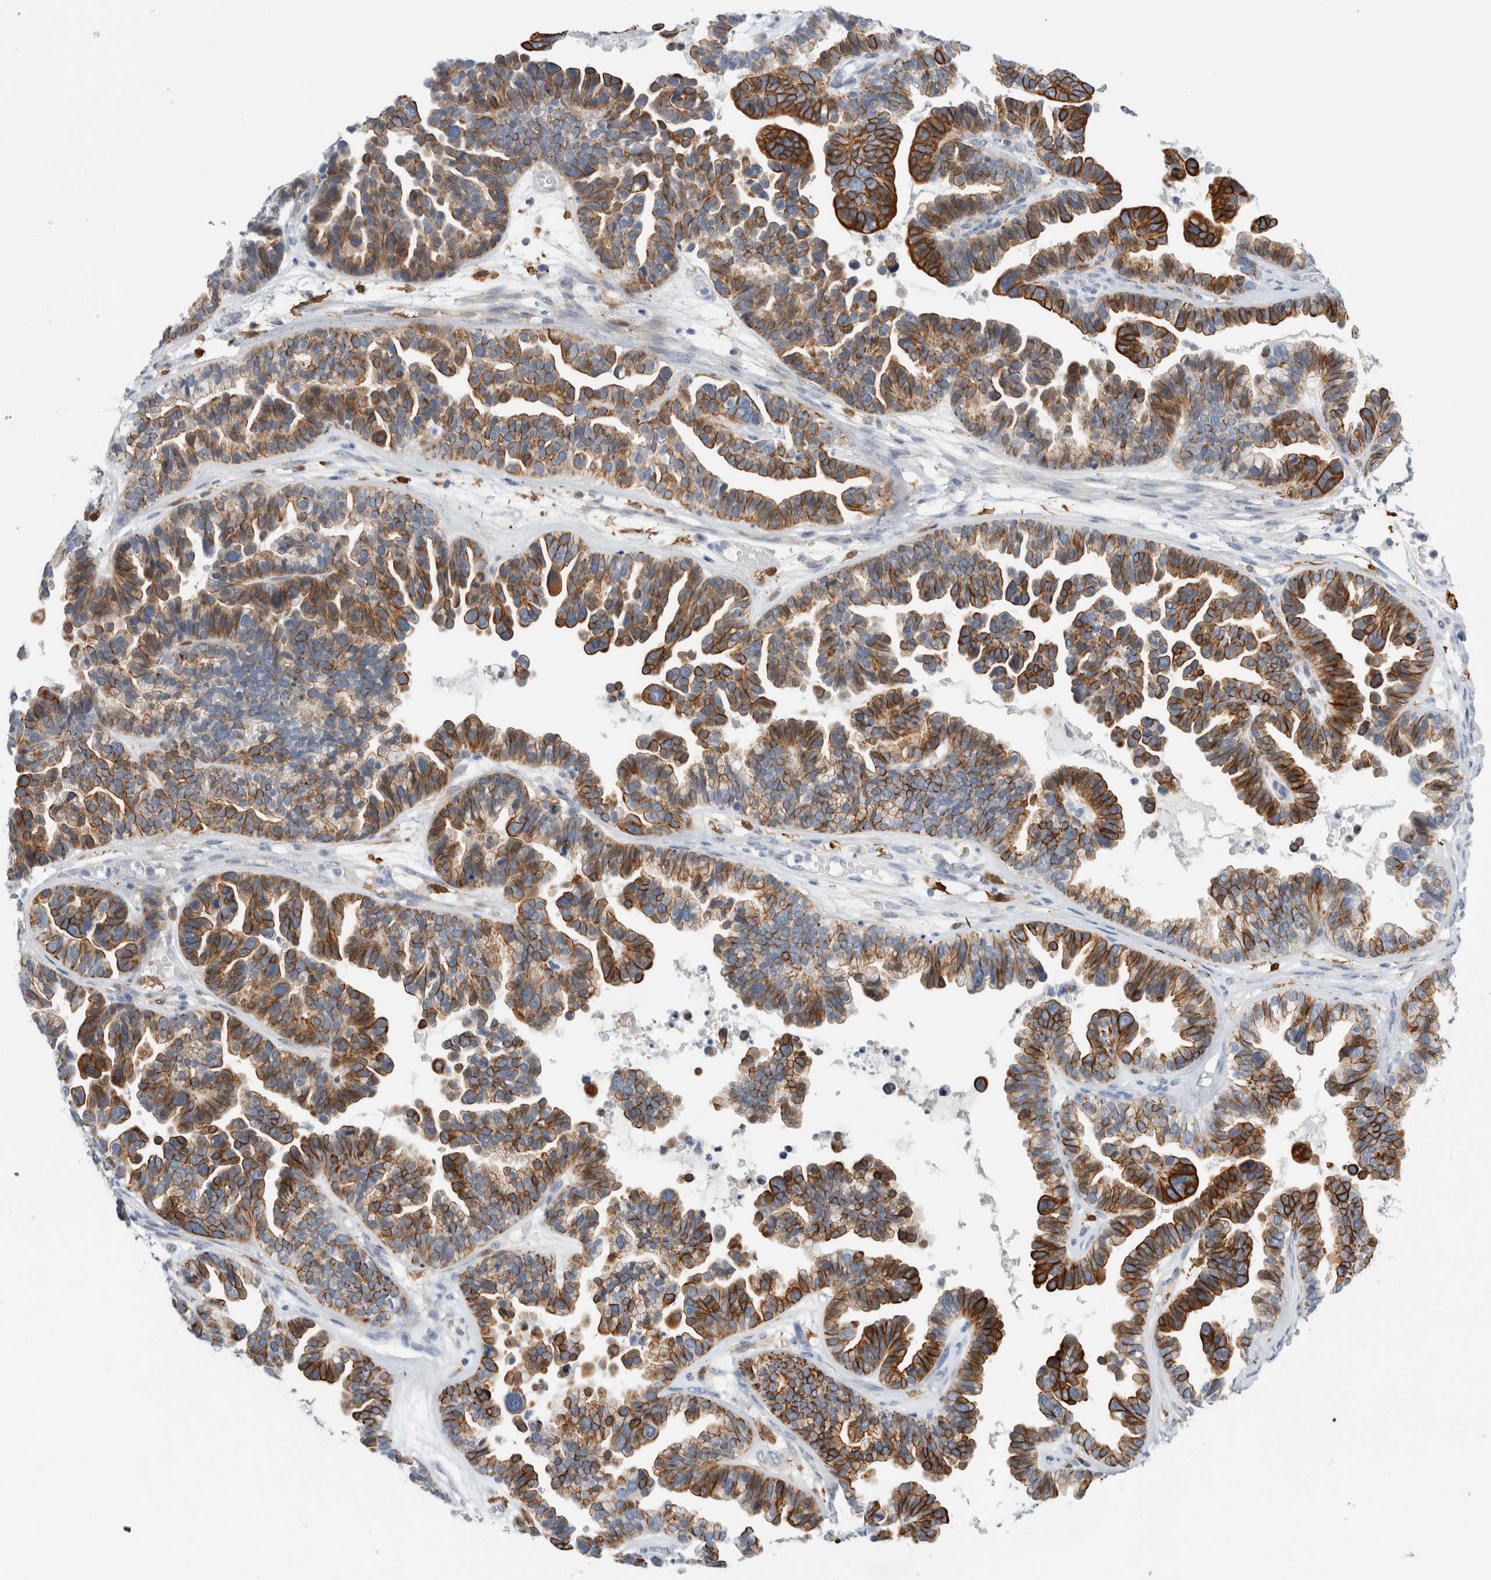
{"staining": {"intensity": "moderate", "quantity": ">75%", "location": "cytoplasmic/membranous"}, "tissue": "ovarian cancer", "cell_type": "Tumor cells", "image_type": "cancer", "snomed": [{"axis": "morphology", "description": "Cystadenocarcinoma, serous, NOS"}, {"axis": "topography", "description": "Ovary"}], "caption": "Protein expression analysis of ovarian cancer shows moderate cytoplasmic/membranous positivity in approximately >75% of tumor cells.", "gene": "SLC20A2", "patient": {"sex": "female", "age": 56}}